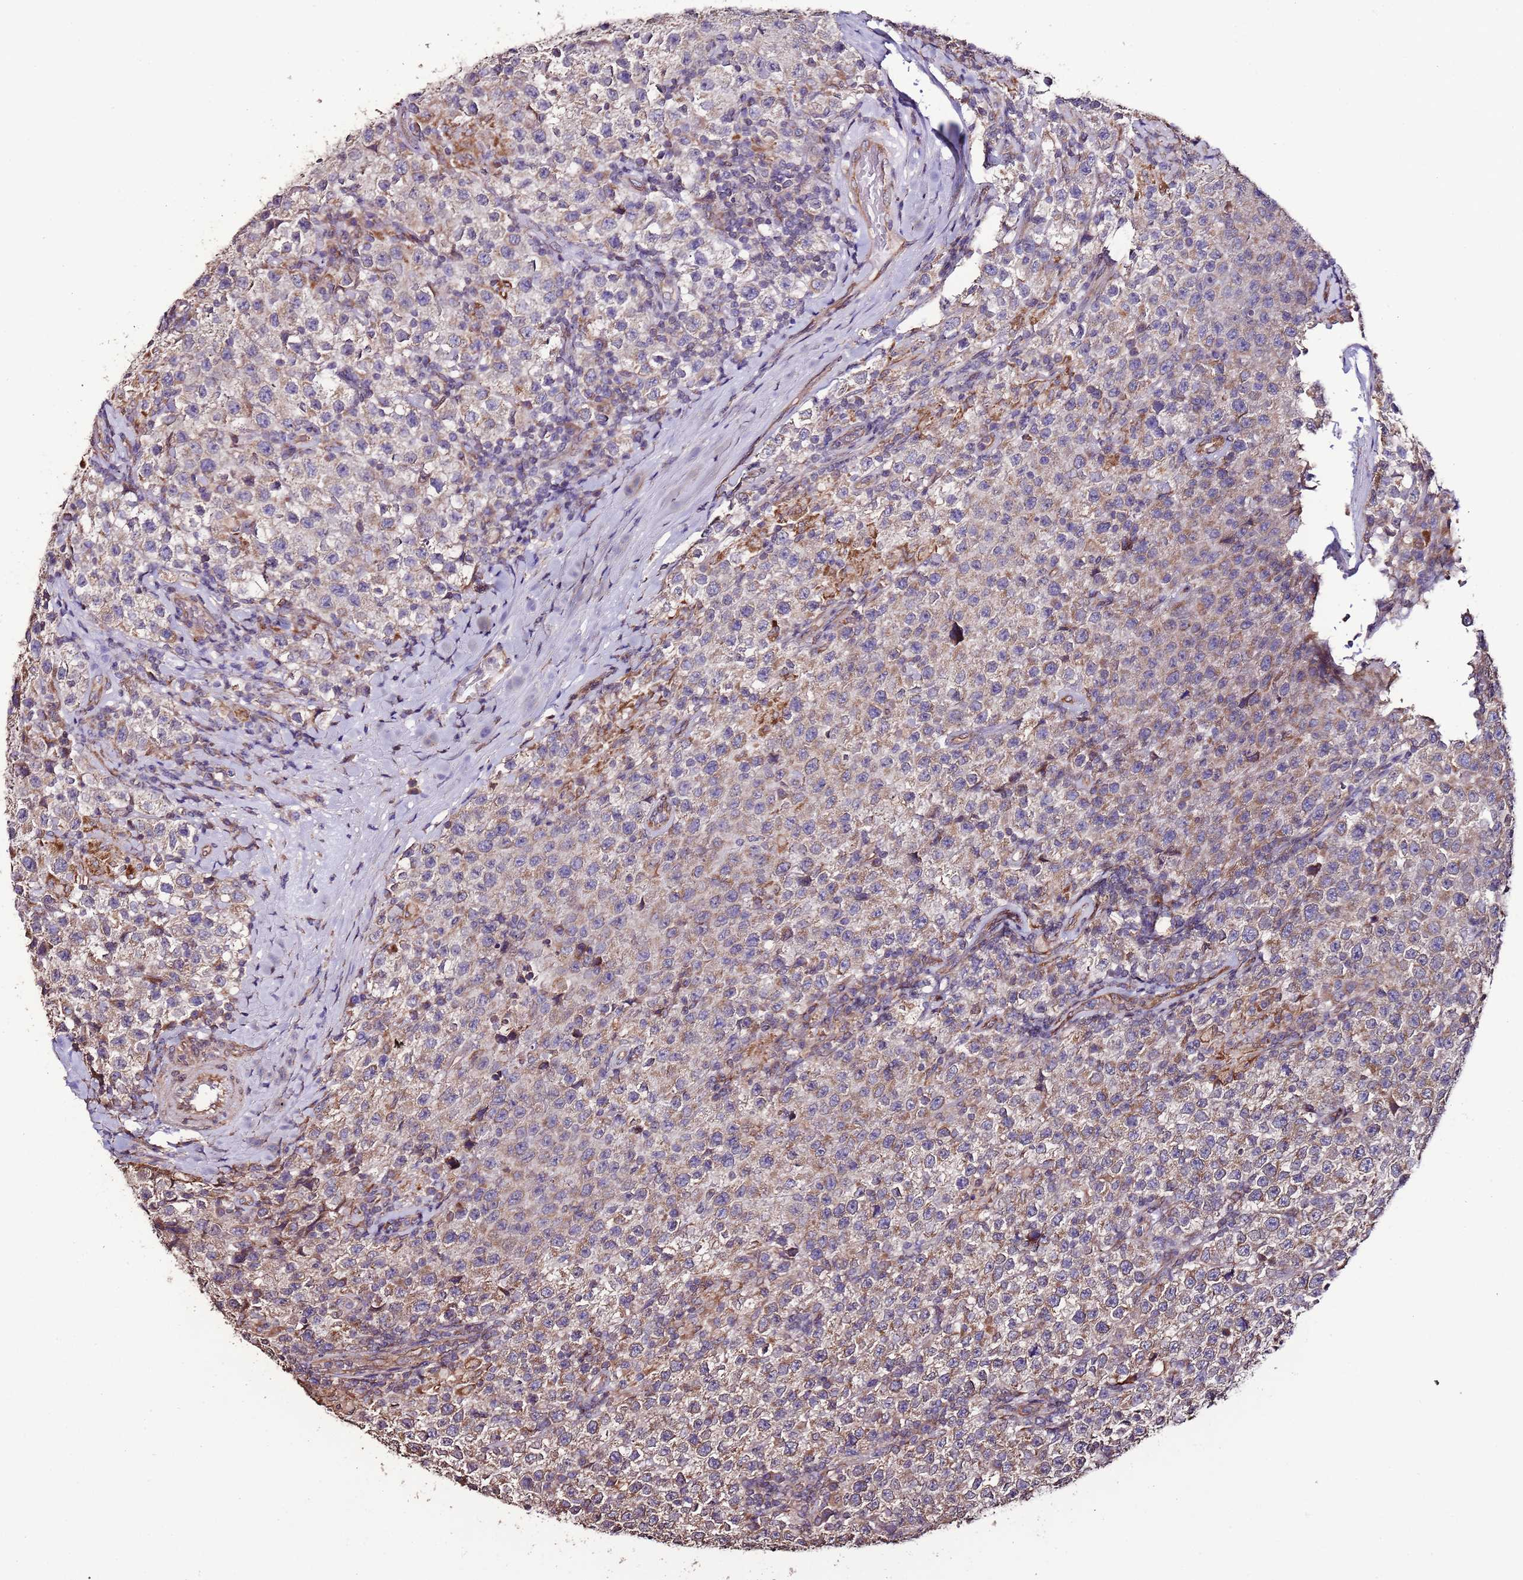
{"staining": {"intensity": "moderate", "quantity": "<25%", "location": "cytoplasmic/membranous"}, "tissue": "testis cancer", "cell_type": "Tumor cells", "image_type": "cancer", "snomed": [{"axis": "morphology", "description": "Seminoma, NOS"}, {"axis": "morphology", "description": "Carcinoma, Embryonal, NOS"}, {"axis": "topography", "description": "Testis"}], "caption": "The photomicrograph reveals a brown stain indicating the presence of a protein in the cytoplasmic/membranous of tumor cells in embryonal carcinoma (testis).", "gene": "SLC41A3", "patient": {"sex": "male", "age": 41}}